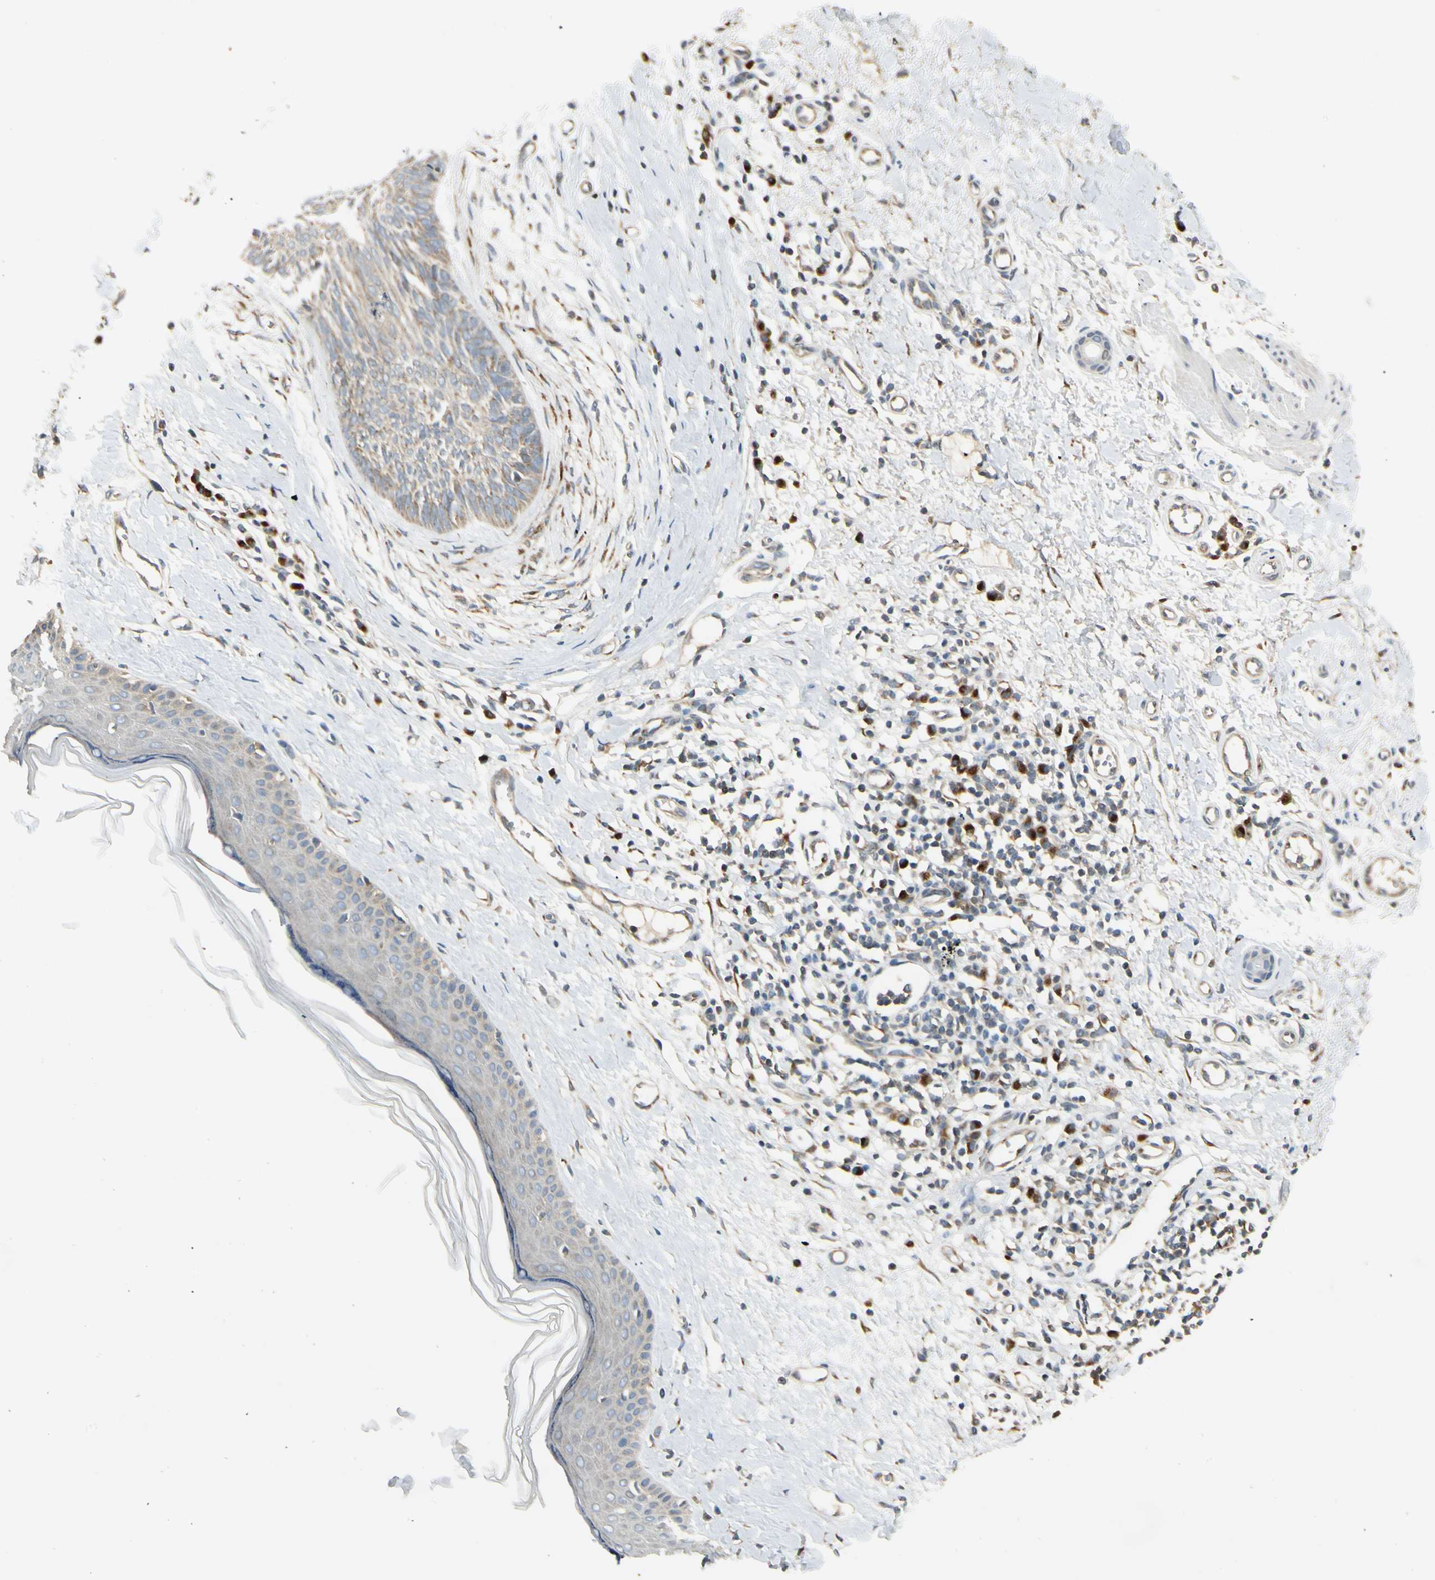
{"staining": {"intensity": "weak", "quantity": ">75%", "location": "cytoplasmic/membranous"}, "tissue": "skin cancer", "cell_type": "Tumor cells", "image_type": "cancer", "snomed": [{"axis": "morphology", "description": "Normal tissue, NOS"}, {"axis": "morphology", "description": "Basal cell carcinoma"}, {"axis": "topography", "description": "Skin"}], "caption": "About >75% of tumor cells in basal cell carcinoma (skin) show weak cytoplasmic/membranous protein expression as visualized by brown immunohistochemical staining.", "gene": "MANSC1", "patient": {"sex": "male", "age": 71}}